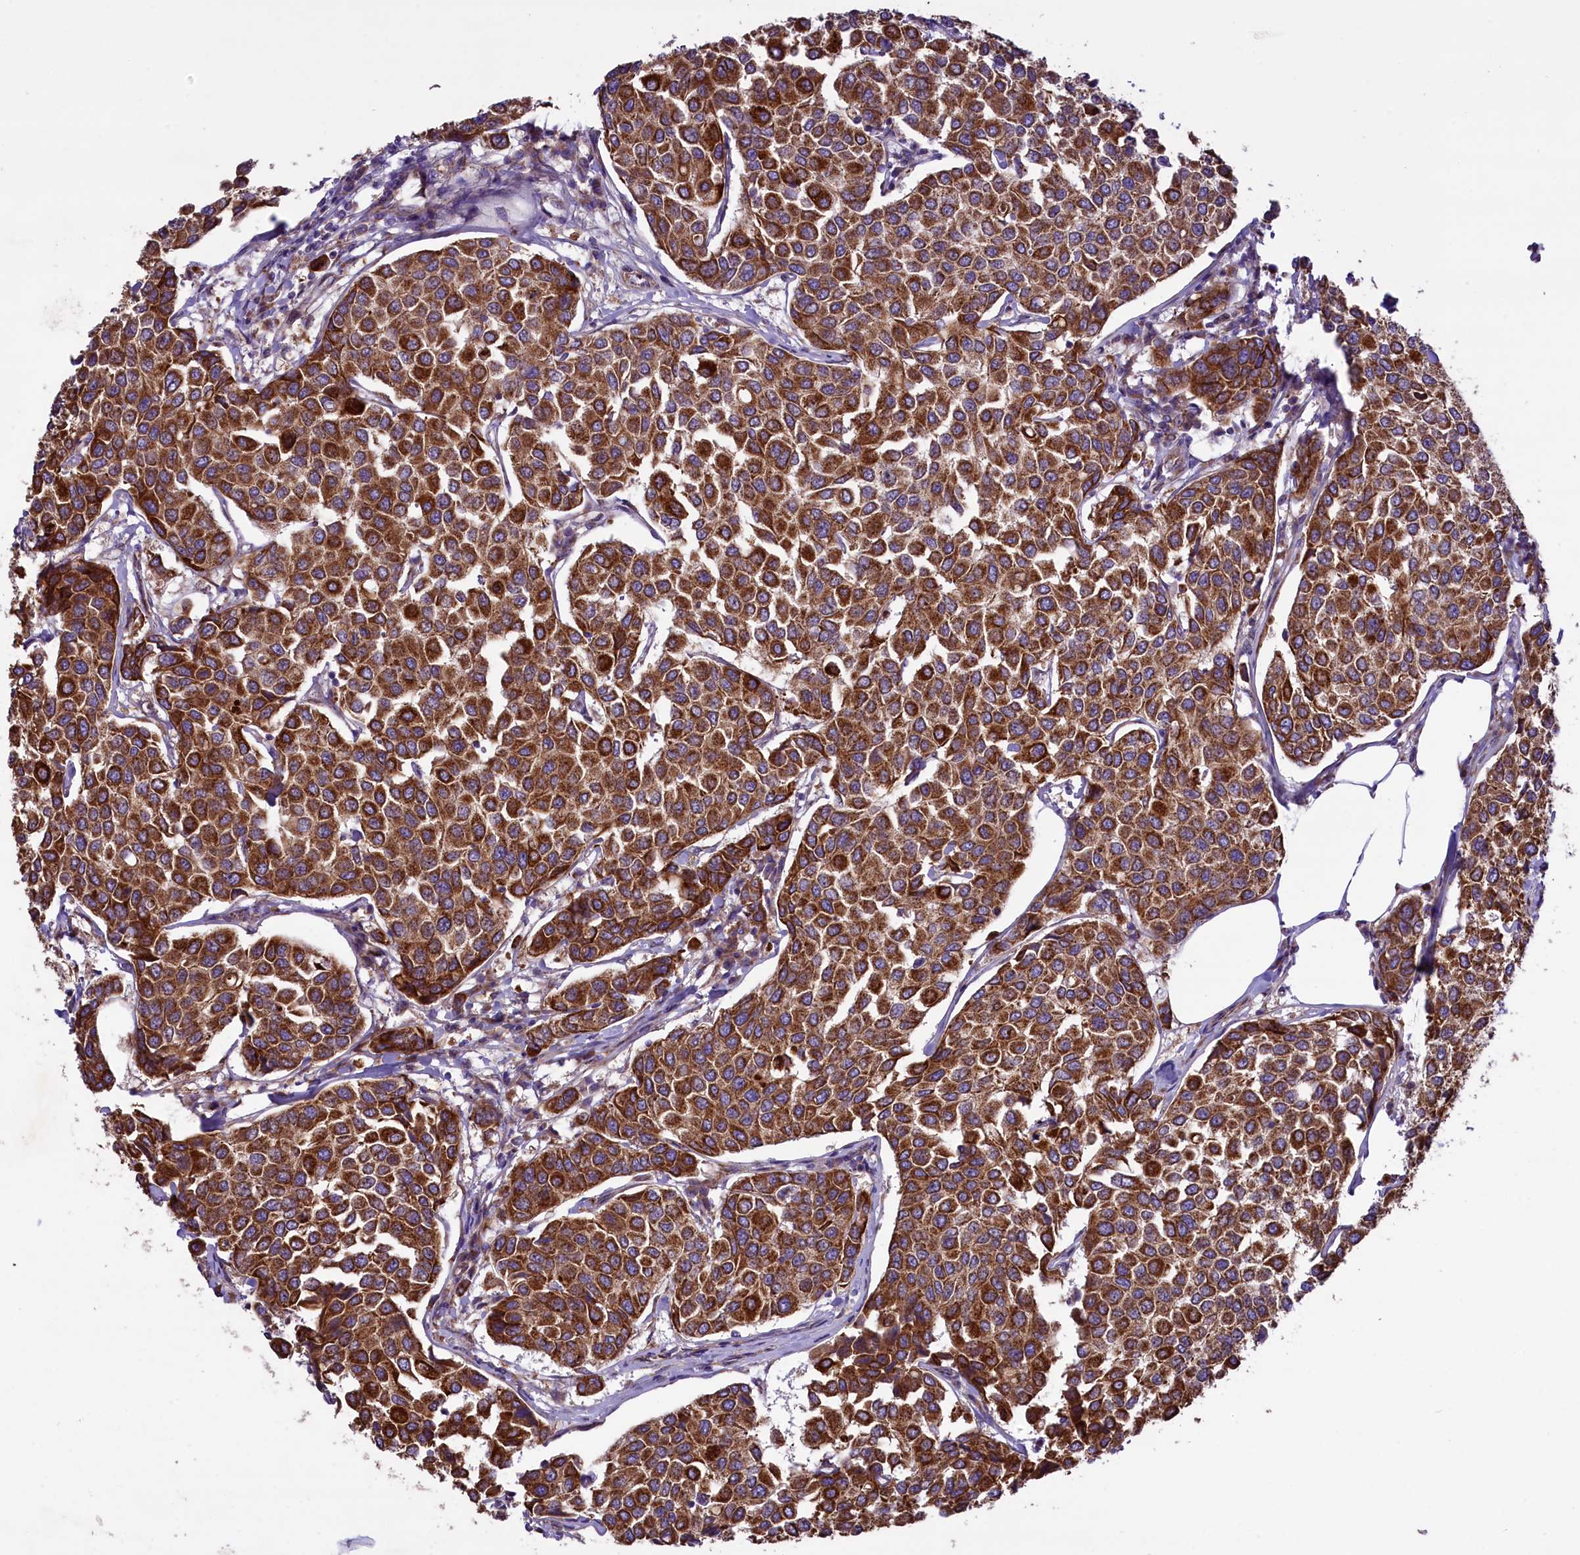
{"staining": {"intensity": "strong", "quantity": ">75%", "location": "cytoplasmic/membranous"}, "tissue": "breast cancer", "cell_type": "Tumor cells", "image_type": "cancer", "snomed": [{"axis": "morphology", "description": "Duct carcinoma"}, {"axis": "topography", "description": "Breast"}], "caption": "This is an image of IHC staining of invasive ductal carcinoma (breast), which shows strong staining in the cytoplasmic/membranous of tumor cells.", "gene": "PTPRU", "patient": {"sex": "female", "age": 55}}